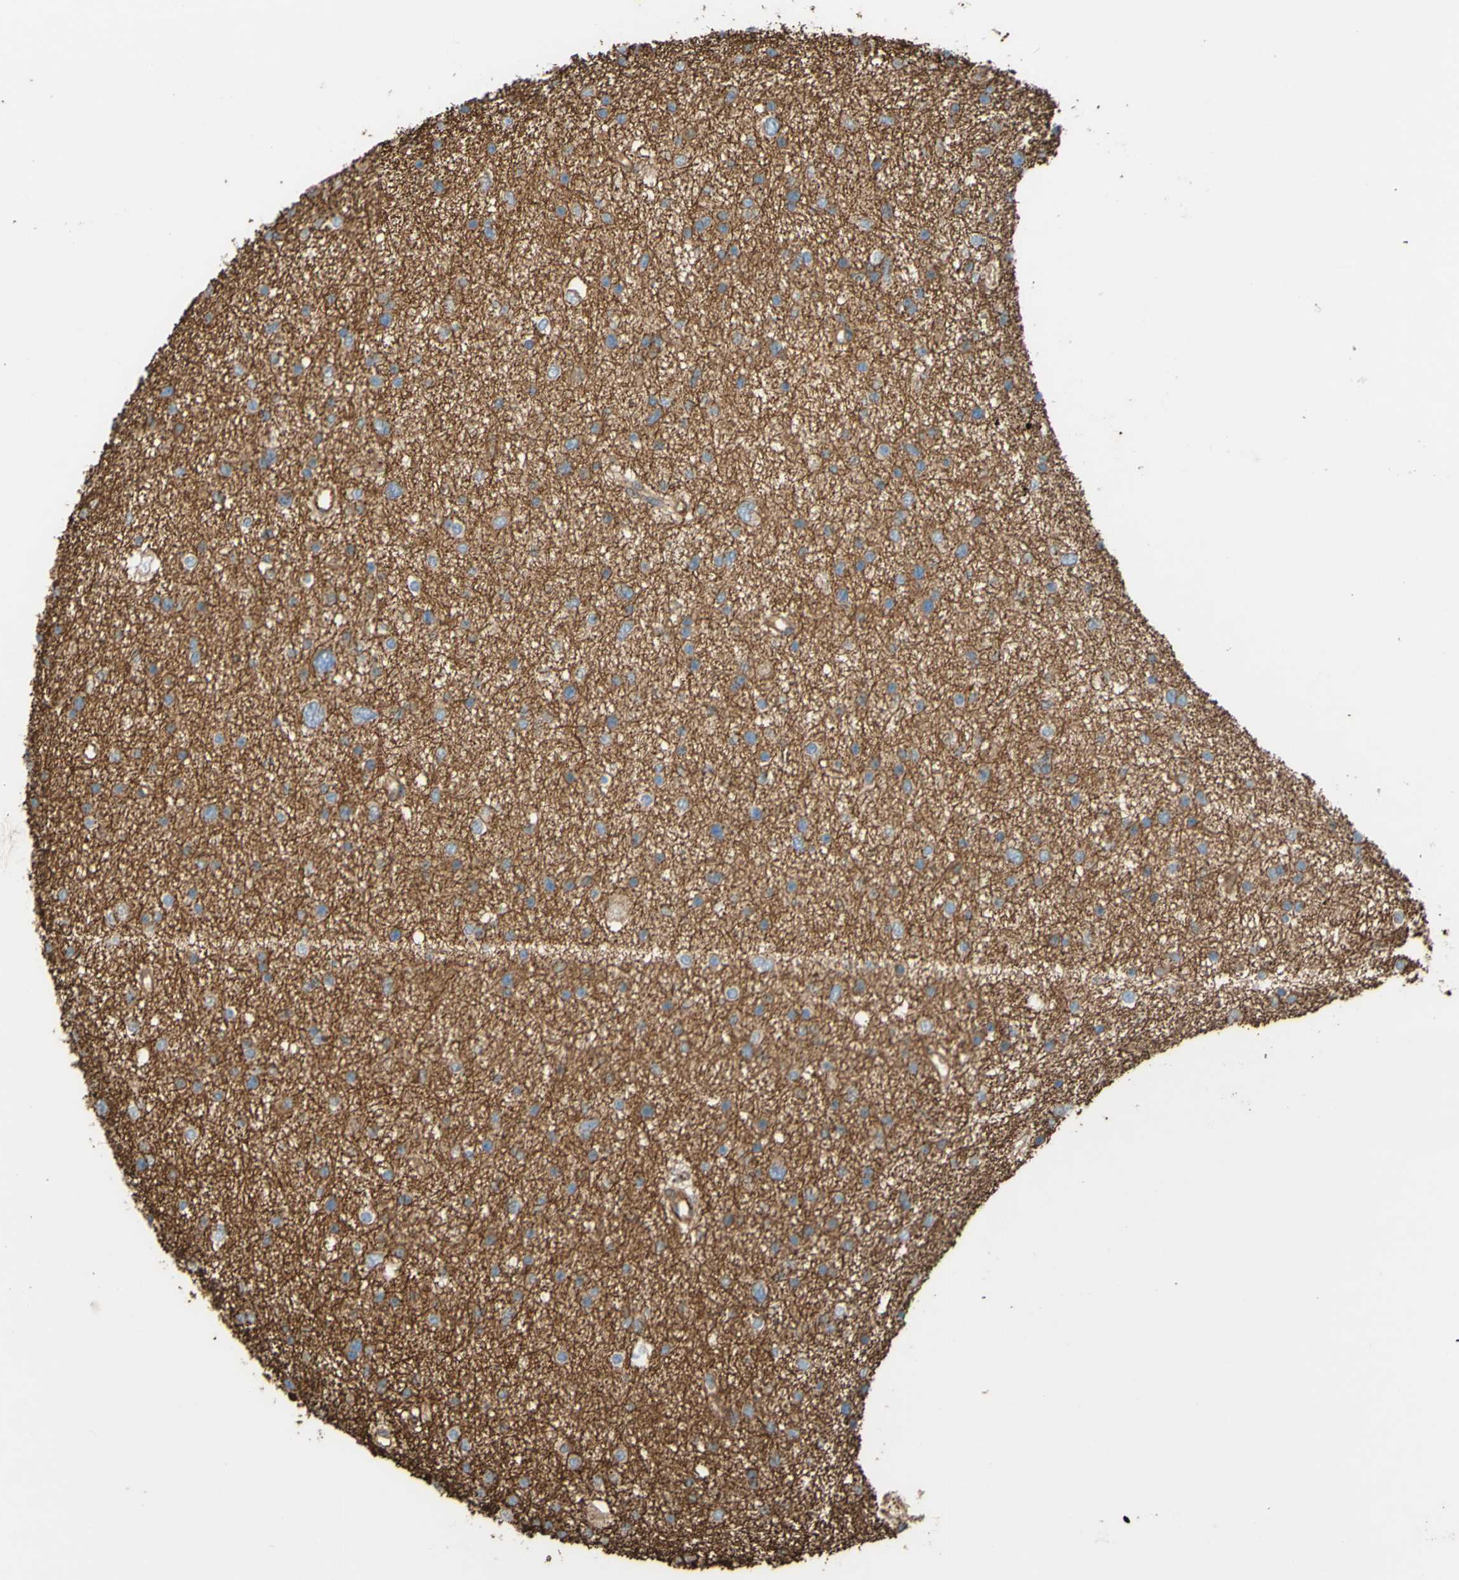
{"staining": {"intensity": "weak", "quantity": ">75%", "location": "cytoplasmic/membranous"}, "tissue": "glioma", "cell_type": "Tumor cells", "image_type": "cancer", "snomed": [{"axis": "morphology", "description": "Glioma, malignant, Low grade"}, {"axis": "topography", "description": "Brain"}], "caption": "DAB immunohistochemical staining of glioma shows weak cytoplasmic/membranous protein positivity in about >75% of tumor cells.", "gene": "C1orf43", "patient": {"sex": "female", "age": 37}}